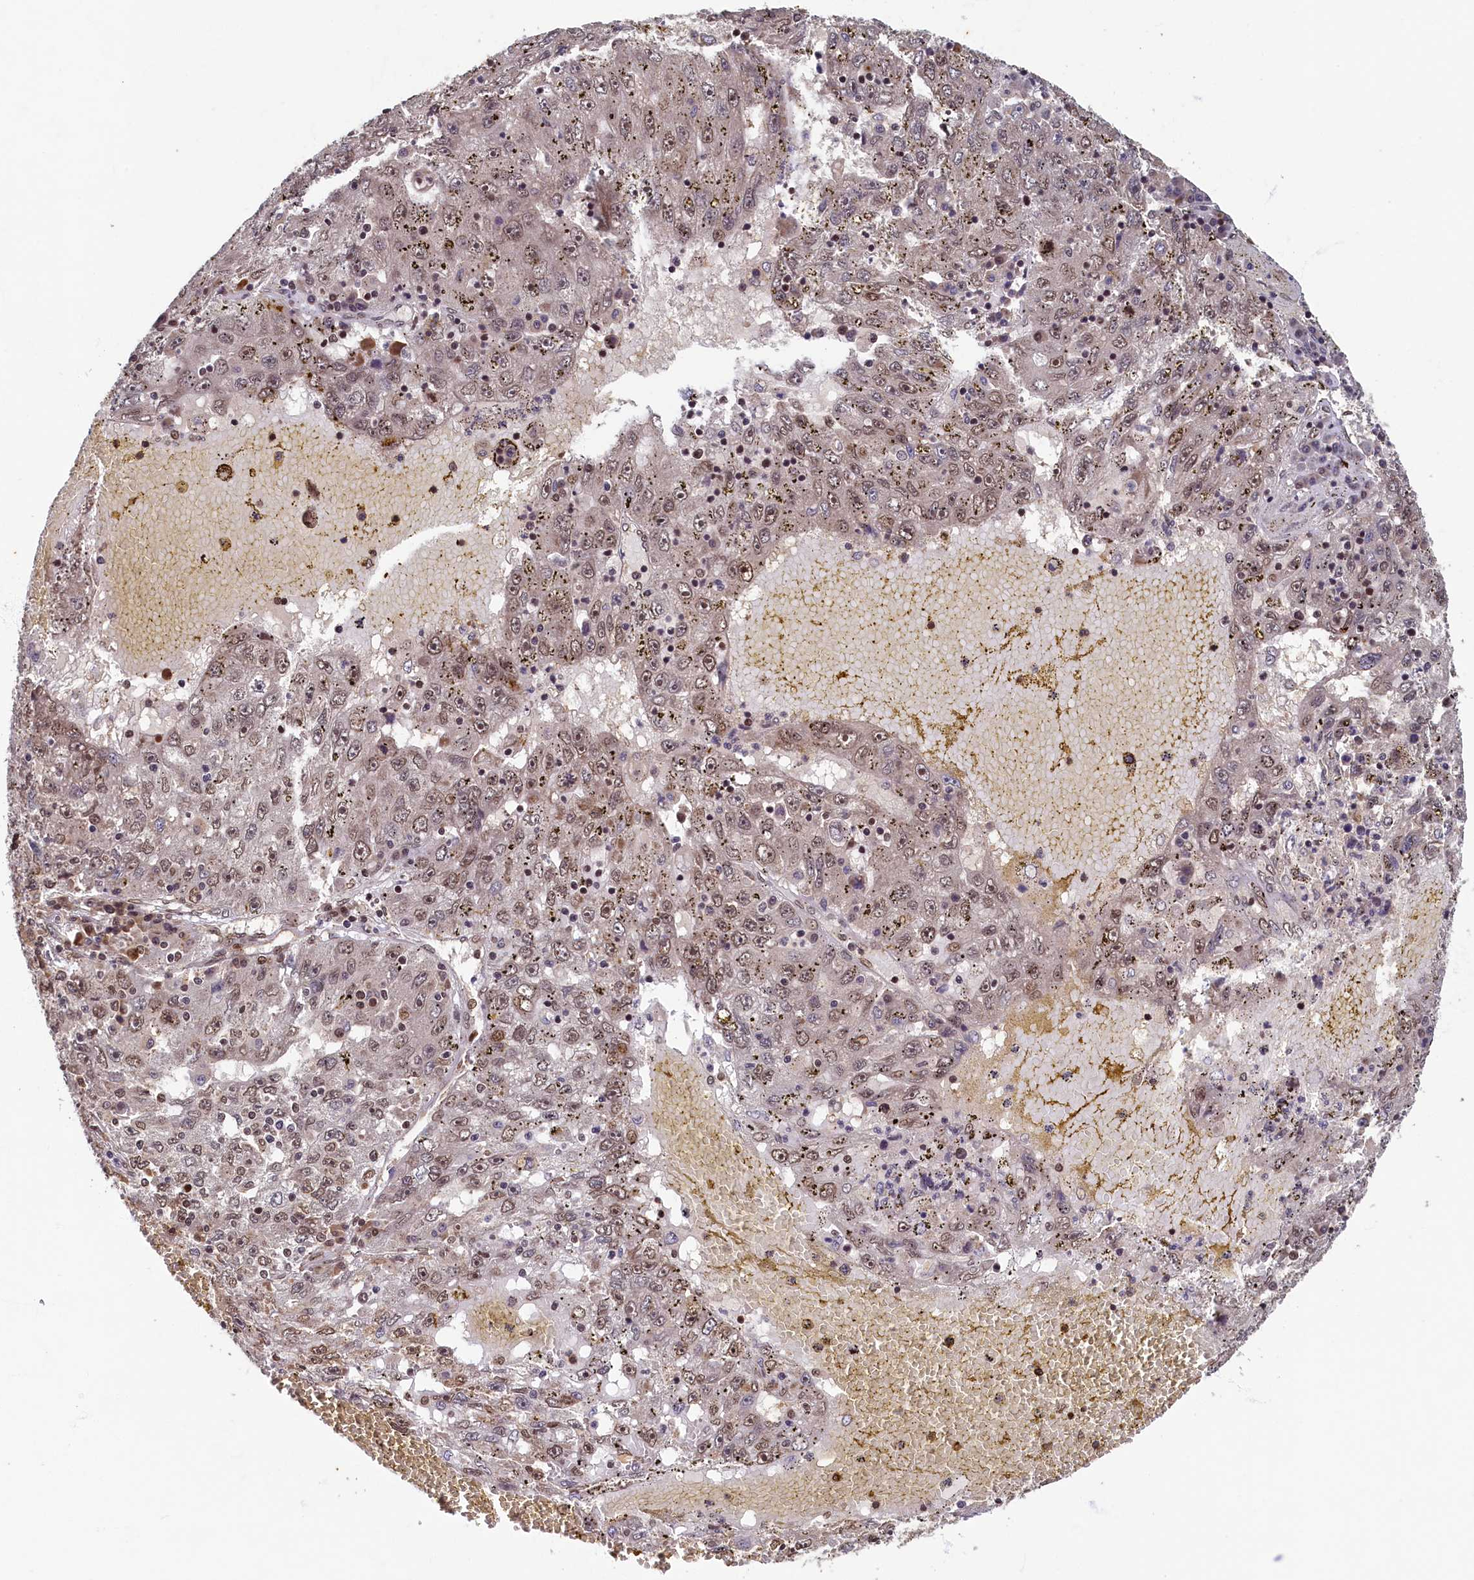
{"staining": {"intensity": "weak", "quantity": "25%-75%", "location": "cytoplasmic/membranous,nuclear"}, "tissue": "liver cancer", "cell_type": "Tumor cells", "image_type": "cancer", "snomed": [{"axis": "morphology", "description": "Carcinoma, Hepatocellular, NOS"}, {"axis": "topography", "description": "Liver"}], "caption": "There is low levels of weak cytoplasmic/membranous and nuclear positivity in tumor cells of liver cancer (hepatocellular carcinoma), as demonstrated by immunohistochemical staining (brown color).", "gene": "CKAP2L", "patient": {"sex": "male", "age": 49}}